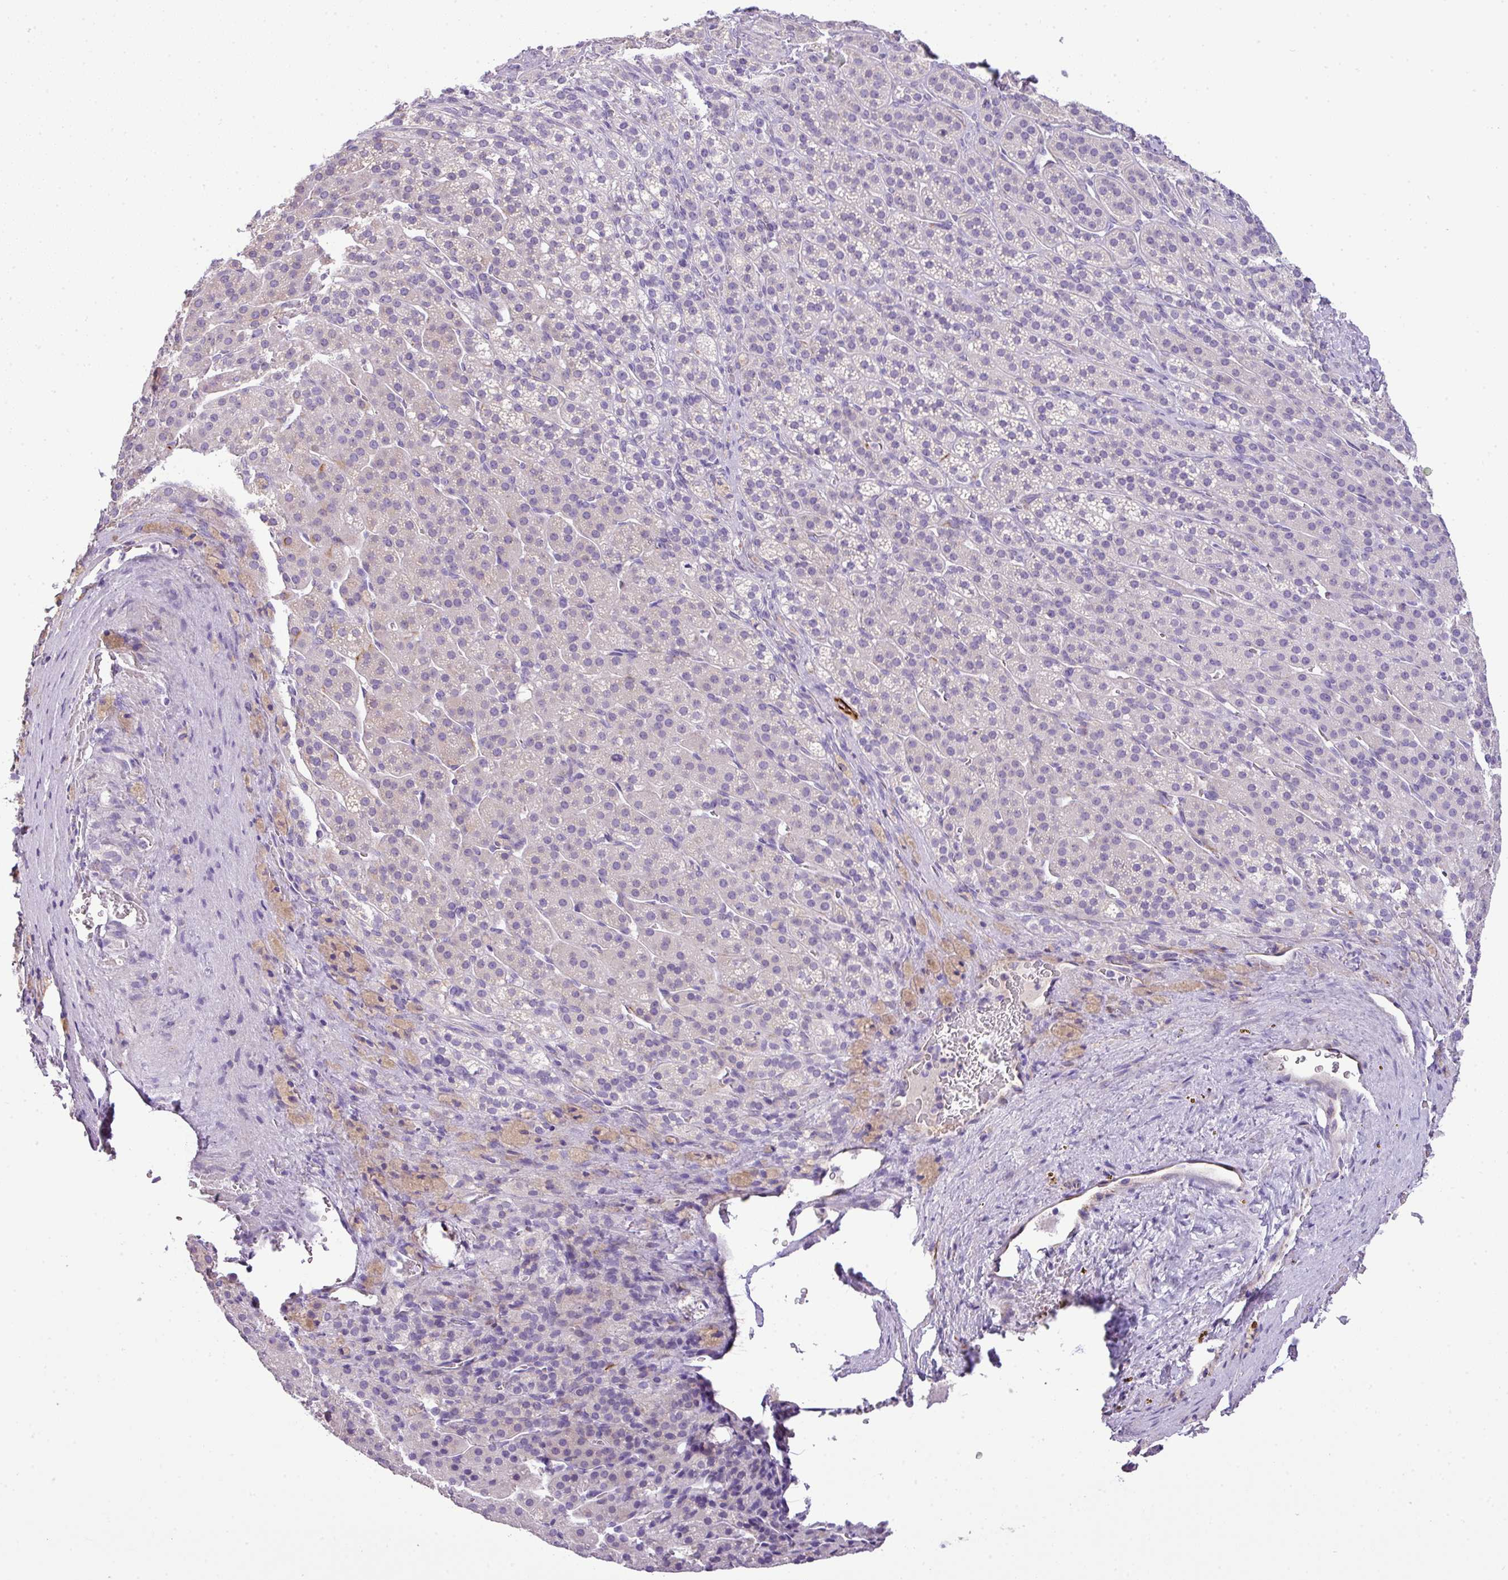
{"staining": {"intensity": "negative", "quantity": "none", "location": "none"}, "tissue": "adrenal gland", "cell_type": "Glandular cells", "image_type": "normal", "snomed": [{"axis": "morphology", "description": "Normal tissue, NOS"}, {"axis": "topography", "description": "Adrenal gland"}], "caption": "Immunohistochemical staining of normal adrenal gland shows no significant expression in glandular cells.", "gene": "ENSG00000273748", "patient": {"sex": "female", "age": 41}}